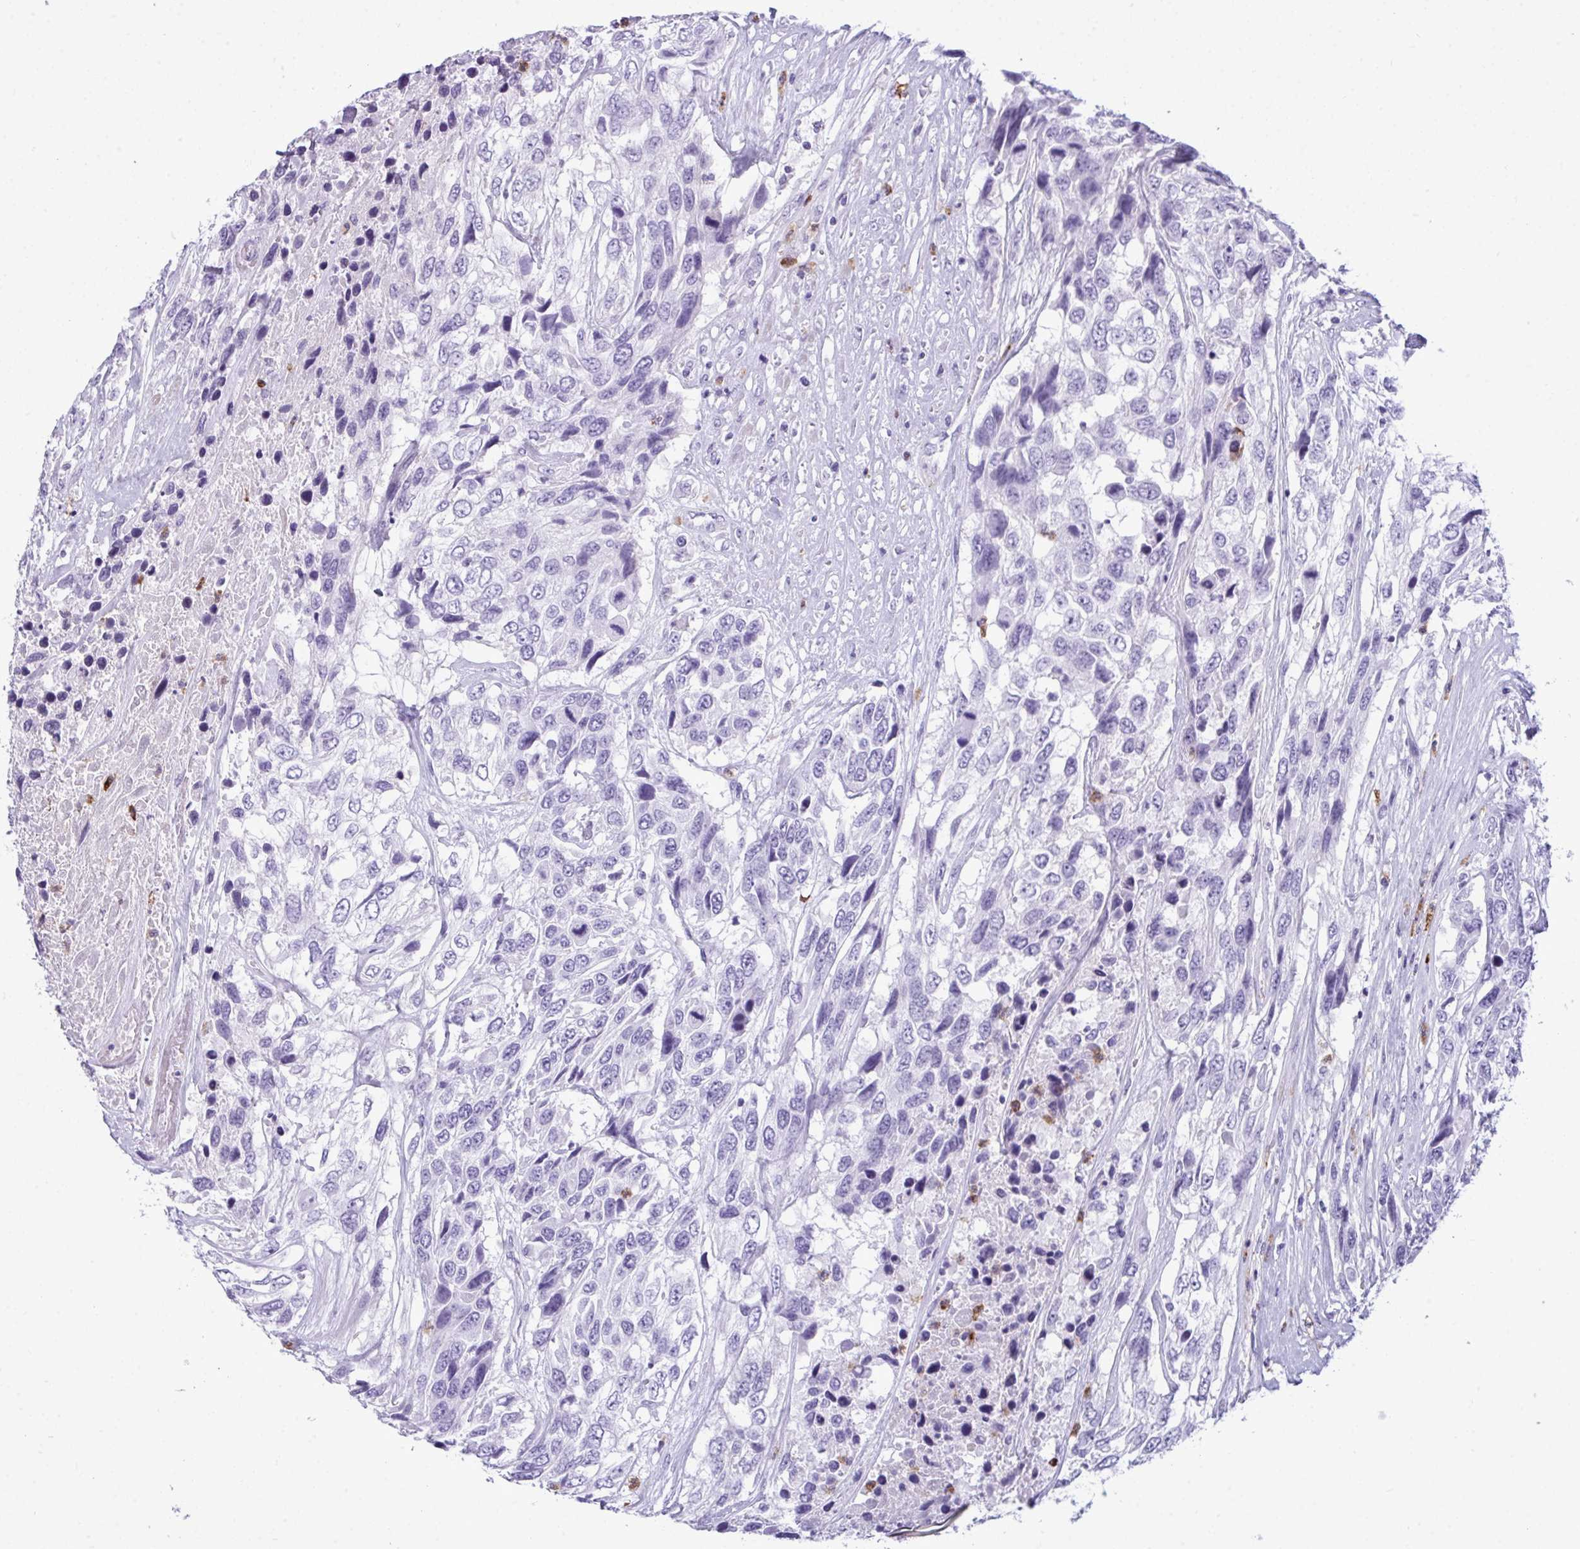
{"staining": {"intensity": "negative", "quantity": "none", "location": "none"}, "tissue": "urothelial cancer", "cell_type": "Tumor cells", "image_type": "cancer", "snomed": [{"axis": "morphology", "description": "Urothelial carcinoma, High grade"}, {"axis": "topography", "description": "Urinary bladder"}], "caption": "Micrograph shows no protein expression in tumor cells of high-grade urothelial carcinoma tissue.", "gene": "ARHGAP42", "patient": {"sex": "female", "age": 70}}